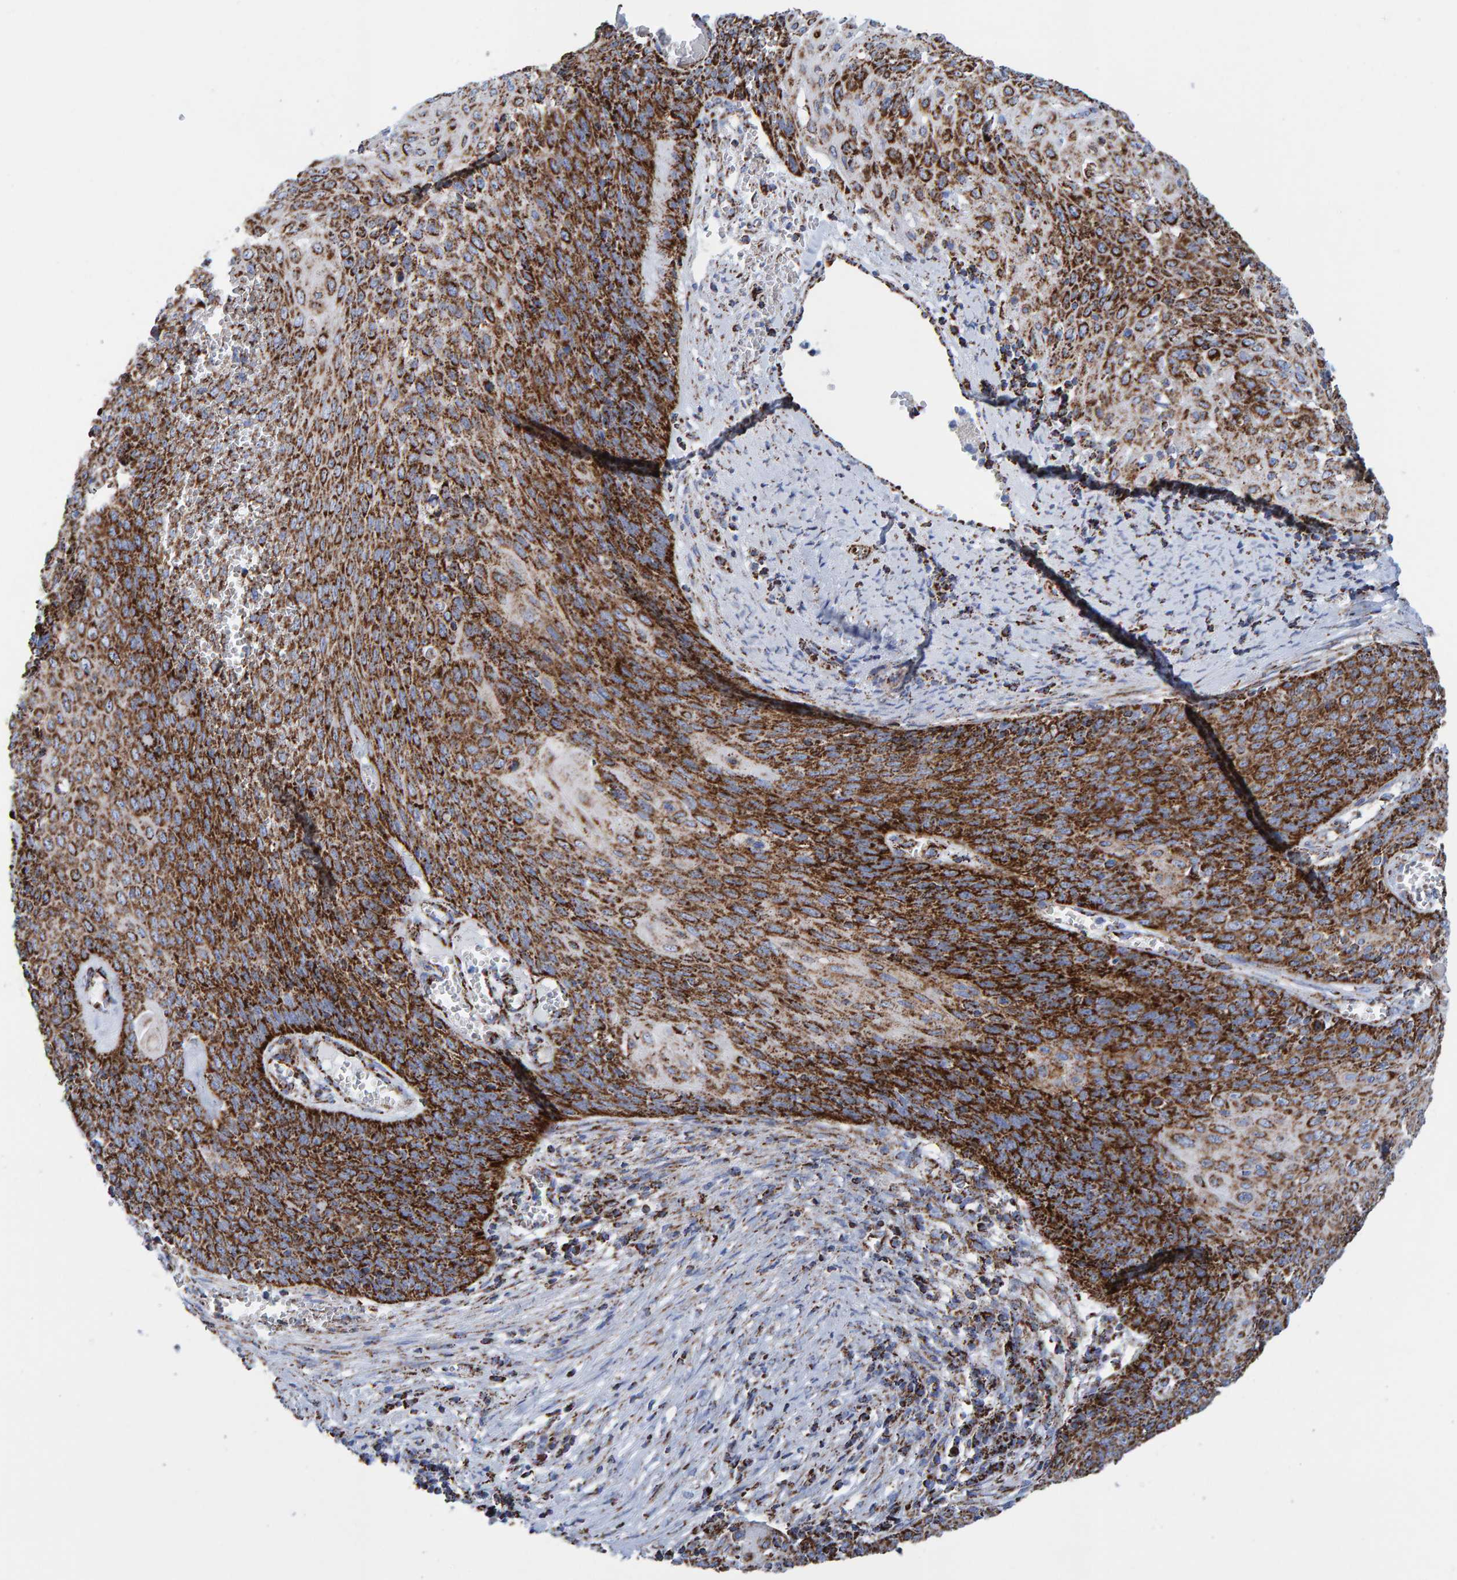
{"staining": {"intensity": "strong", "quantity": ">75%", "location": "cytoplasmic/membranous"}, "tissue": "cervical cancer", "cell_type": "Tumor cells", "image_type": "cancer", "snomed": [{"axis": "morphology", "description": "Squamous cell carcinoma, NOS"}, {"axis": "topography", "description": "Cervix"}], "caption": "Human cervical squamous cell carcinoma stained for a protein (brown) shows strong cytoplasmic/membranous positive staining in approximately >75% of tumor cells.", "gene": "ENSG00000262660", "patient": {"sex": "female", "age": 39}}